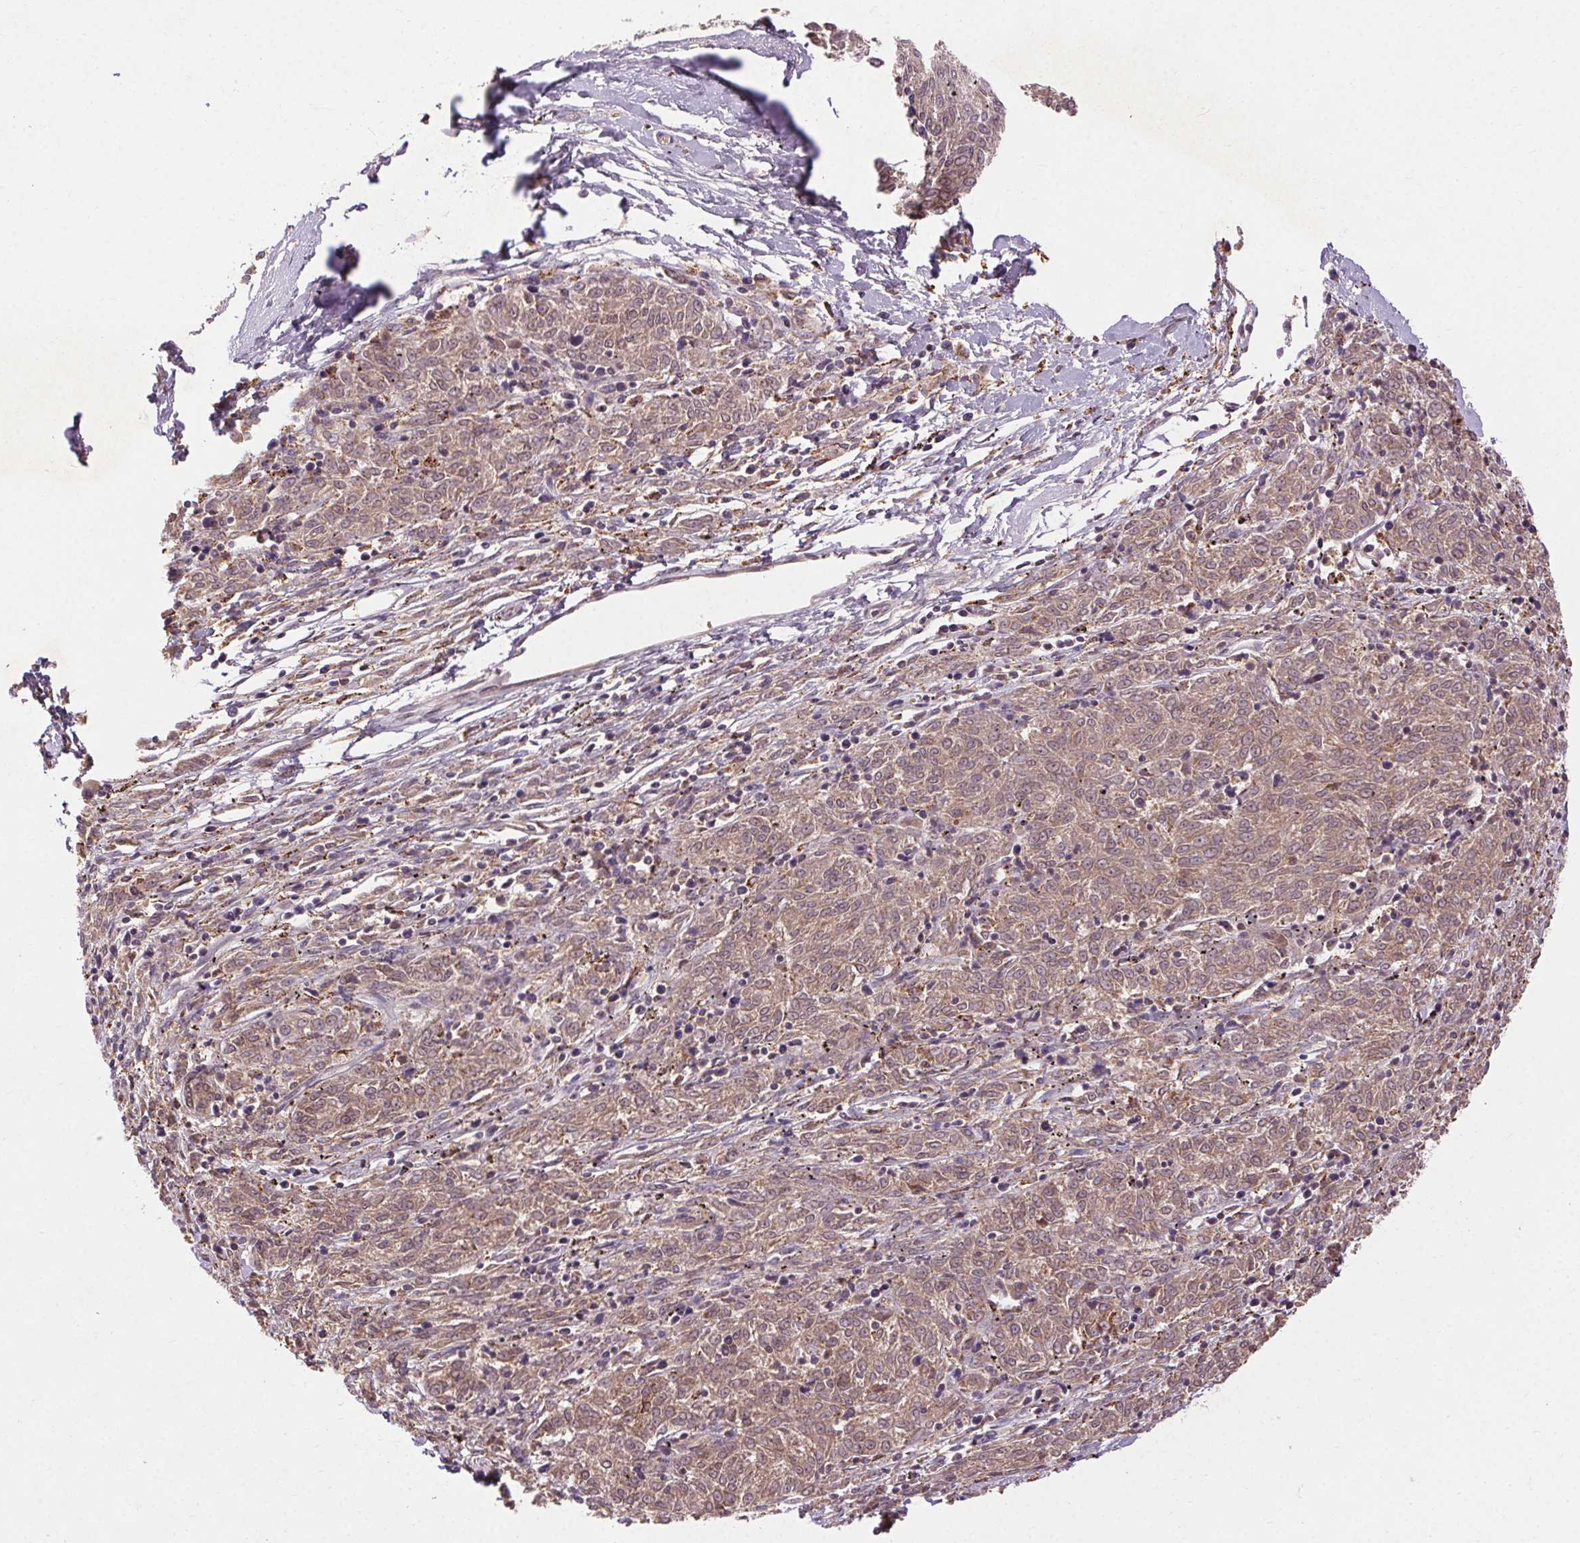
{"staining": {"intensity": "weak", "quantity": ">75%", "location": "cytoplasmic/membranous"}, "tissue": "melanoma", "cell_type": "Tumor cells", "image_type": "cancer", "snomed": [{"axis": "morphology", "description": "Malignant melanoma, NOS"}, {"axis": "topography", "description": "Skin"}], "caption": "Protein staining of melanoma tissue shows weak cytoplasmic/membranous positivity in about >75% of tumor cells. Ihc stains the protein in brown and the nuclei are stained blue.", "gene": "REP15", "patient": {"sex": "female", "age": 72}}